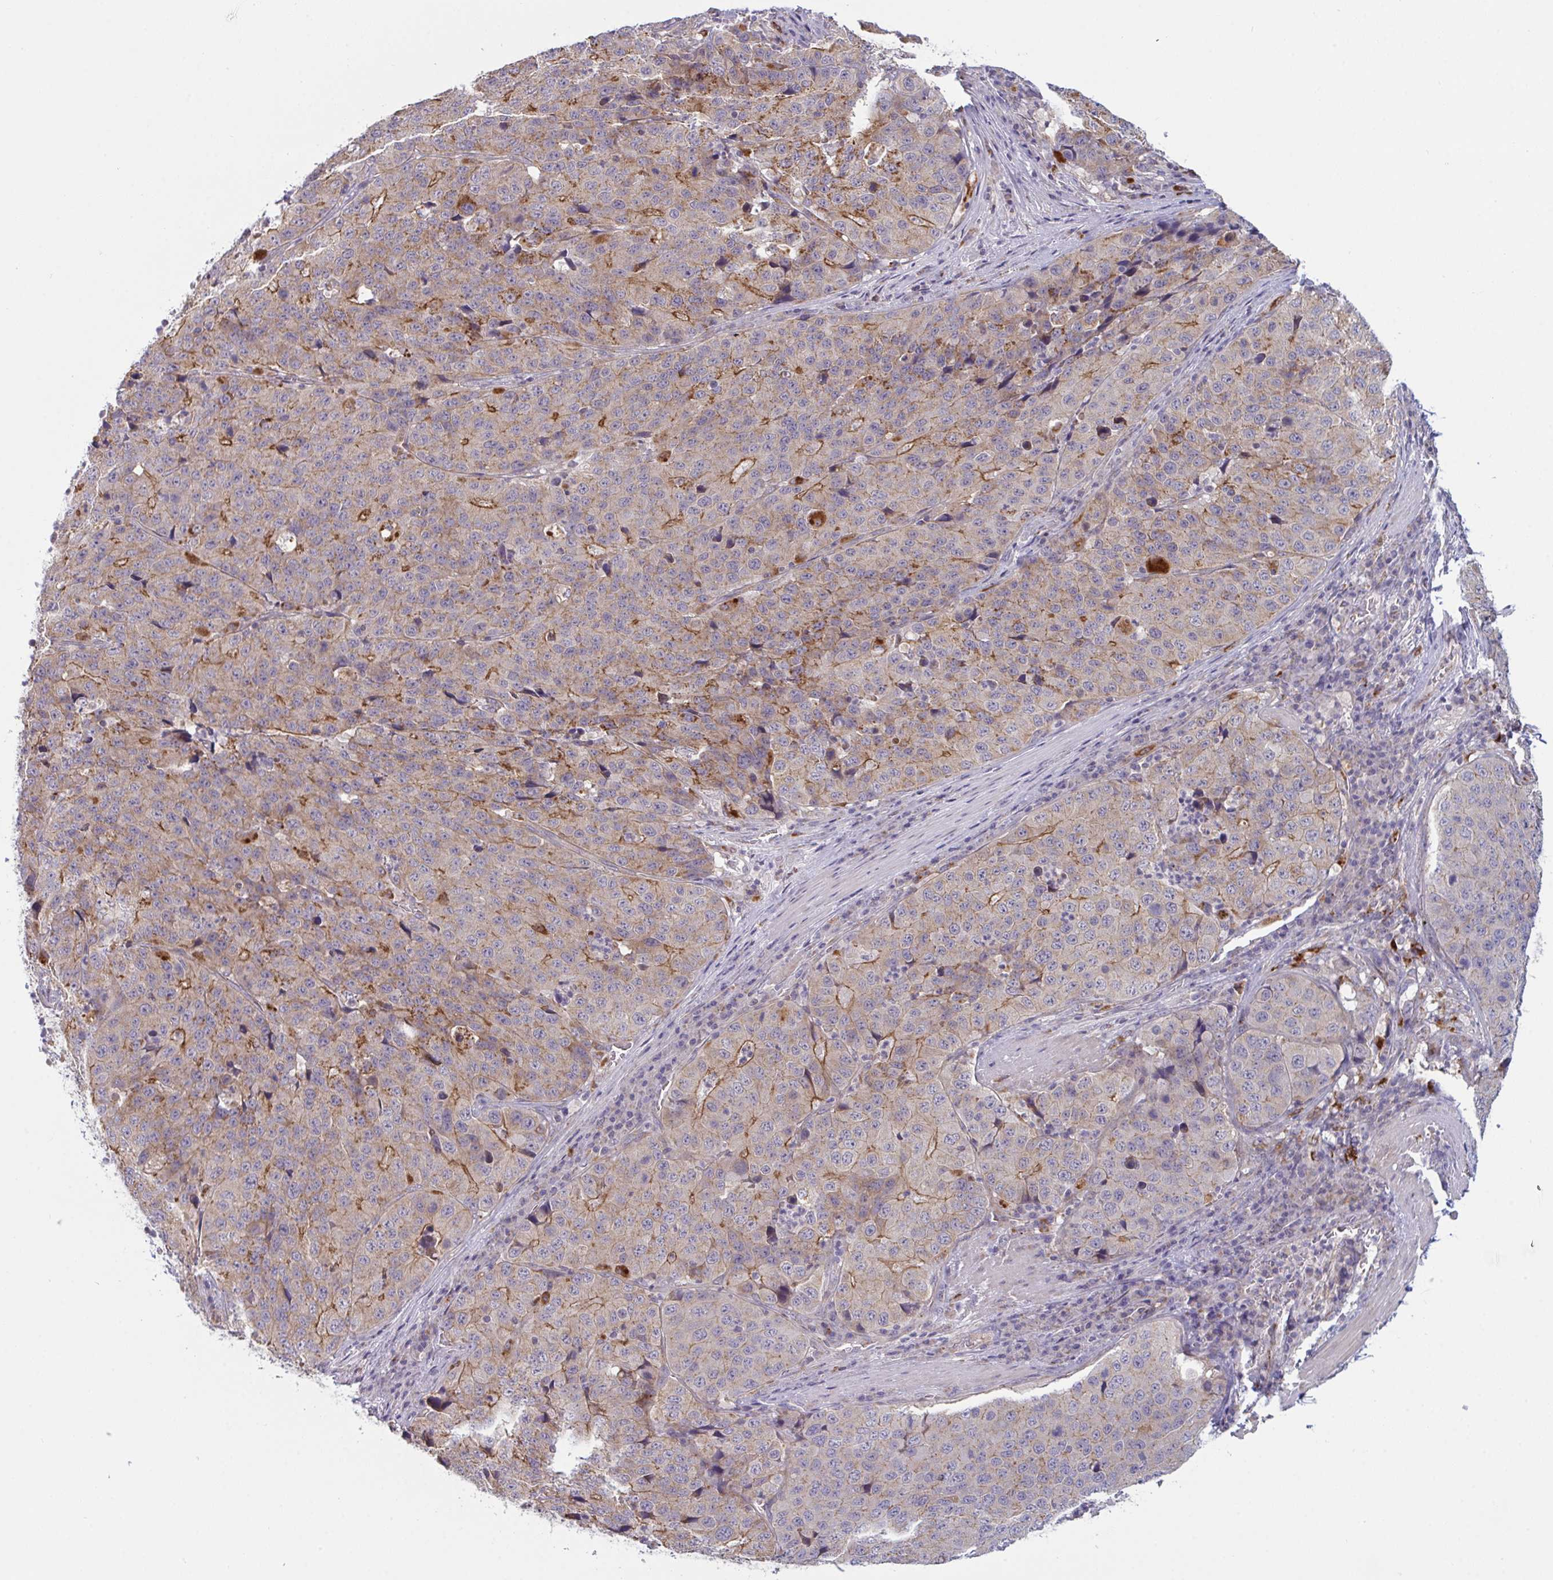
{"staining": {"intensity": "weak", "quantity": "25%-75%", "location": "cytoplasmic/membranous"}, "tissue": "stomach cancer", "cell_type": "Tumor cells", "image_type": "cancer", "snomed": [{"axis": "morphology", "description": "Adenocarcinoma, NOS"}, {"axis": "topography", "description": "Stomach"}], "caption": "Tumor cells display weak cytoplasmic/membranous expression in about 25%-75% of cells in stomach adenocarcinoma.", "gene": "XAF1", "patient": {"sex": "male", "age": 71}}